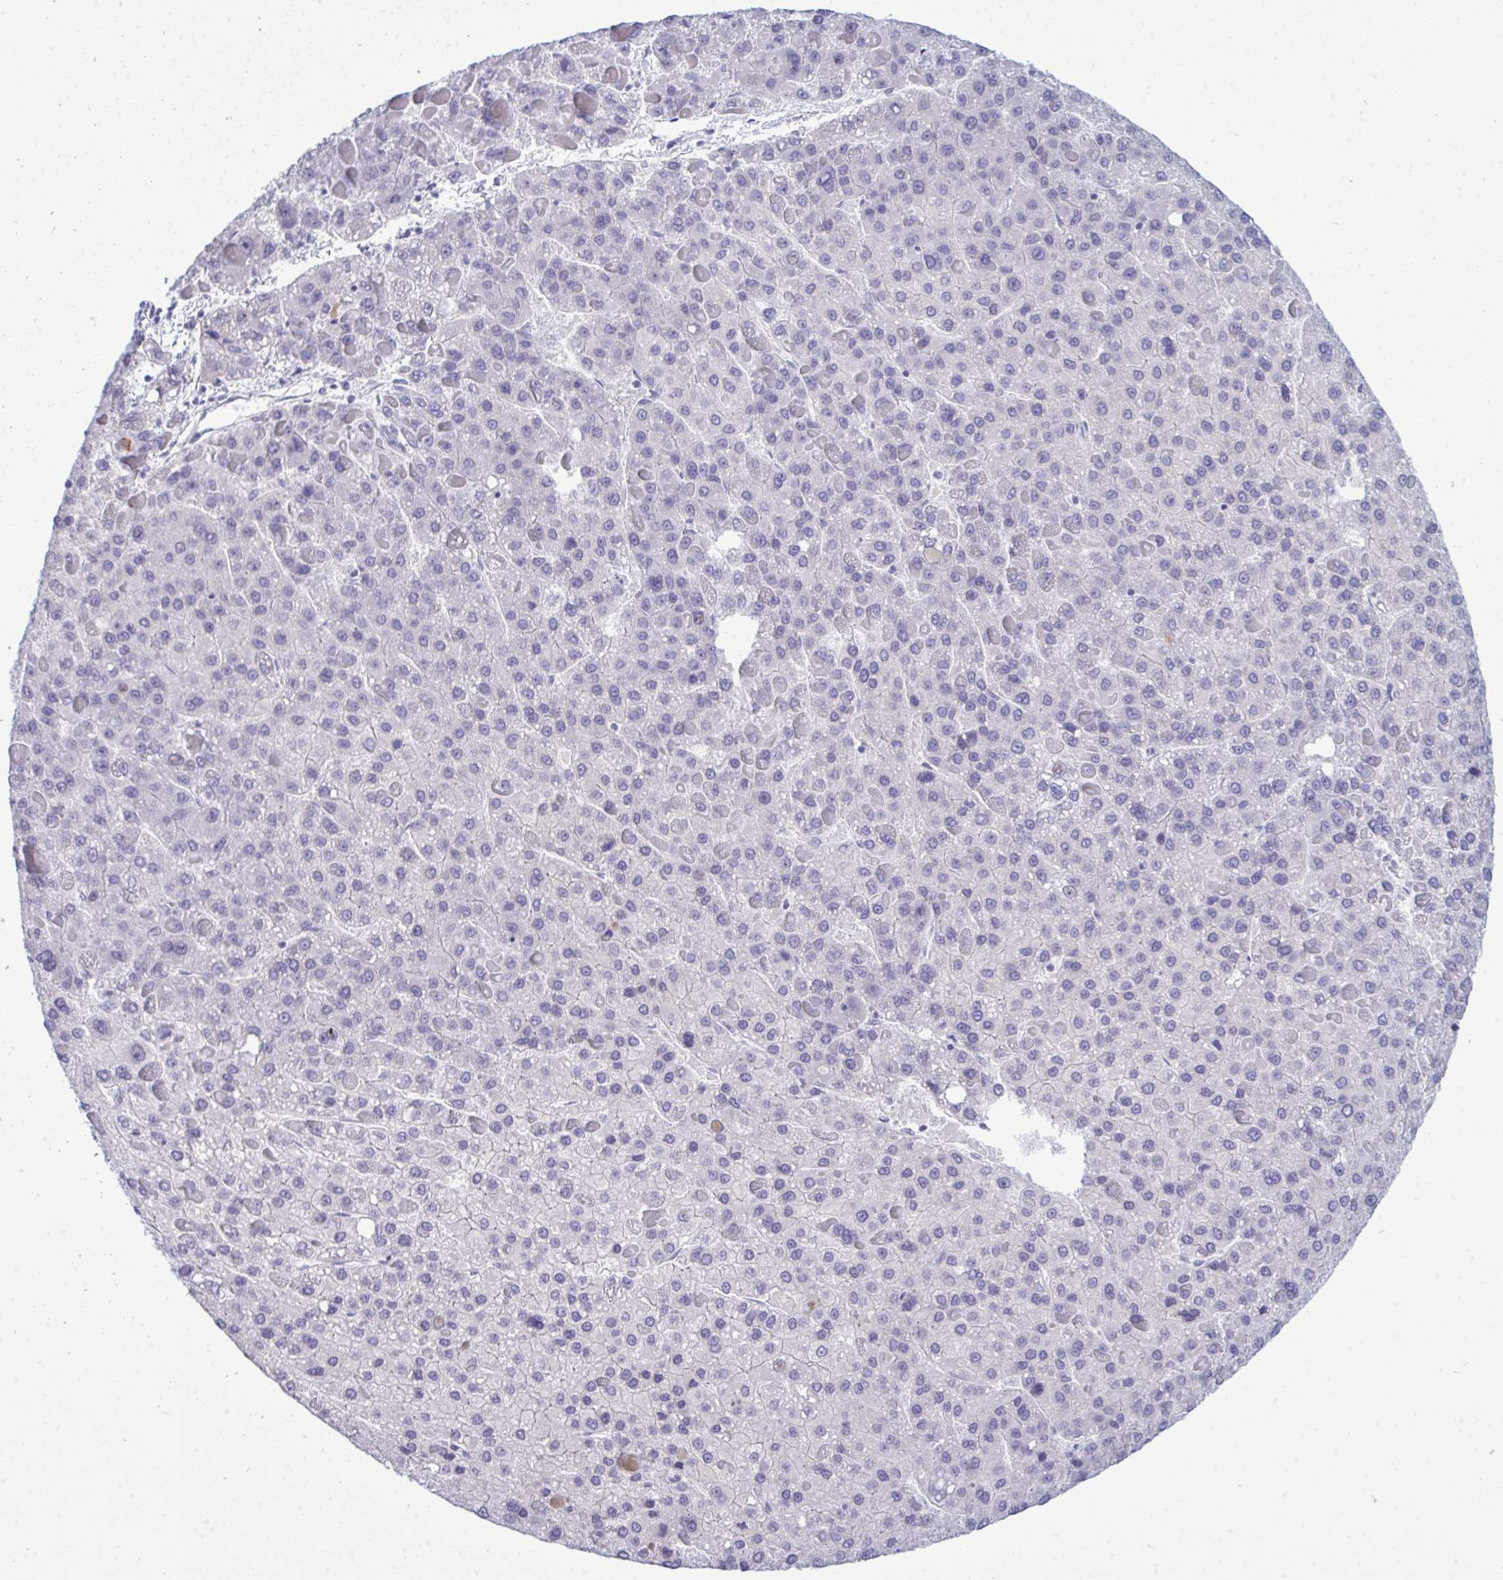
{"staining": {"intensity": "negative", "quantity": "none", "location": "none"}, "tissue": "liver cancer", "cell_type": "Tumor cells", "image_type": "cancer", "snomed": [{"axis": "morphology", "description": "Carcinoma, Hepatocellular, NOS"}, {"axis": "topography", "description": "Liver"}], "caption": "The histopathology image reveals no staining of tumor cells in liver cancer (hepatocellular carcinoma).", "gene": "TAB1", "patient": {"sex": "female", "age": 82}}